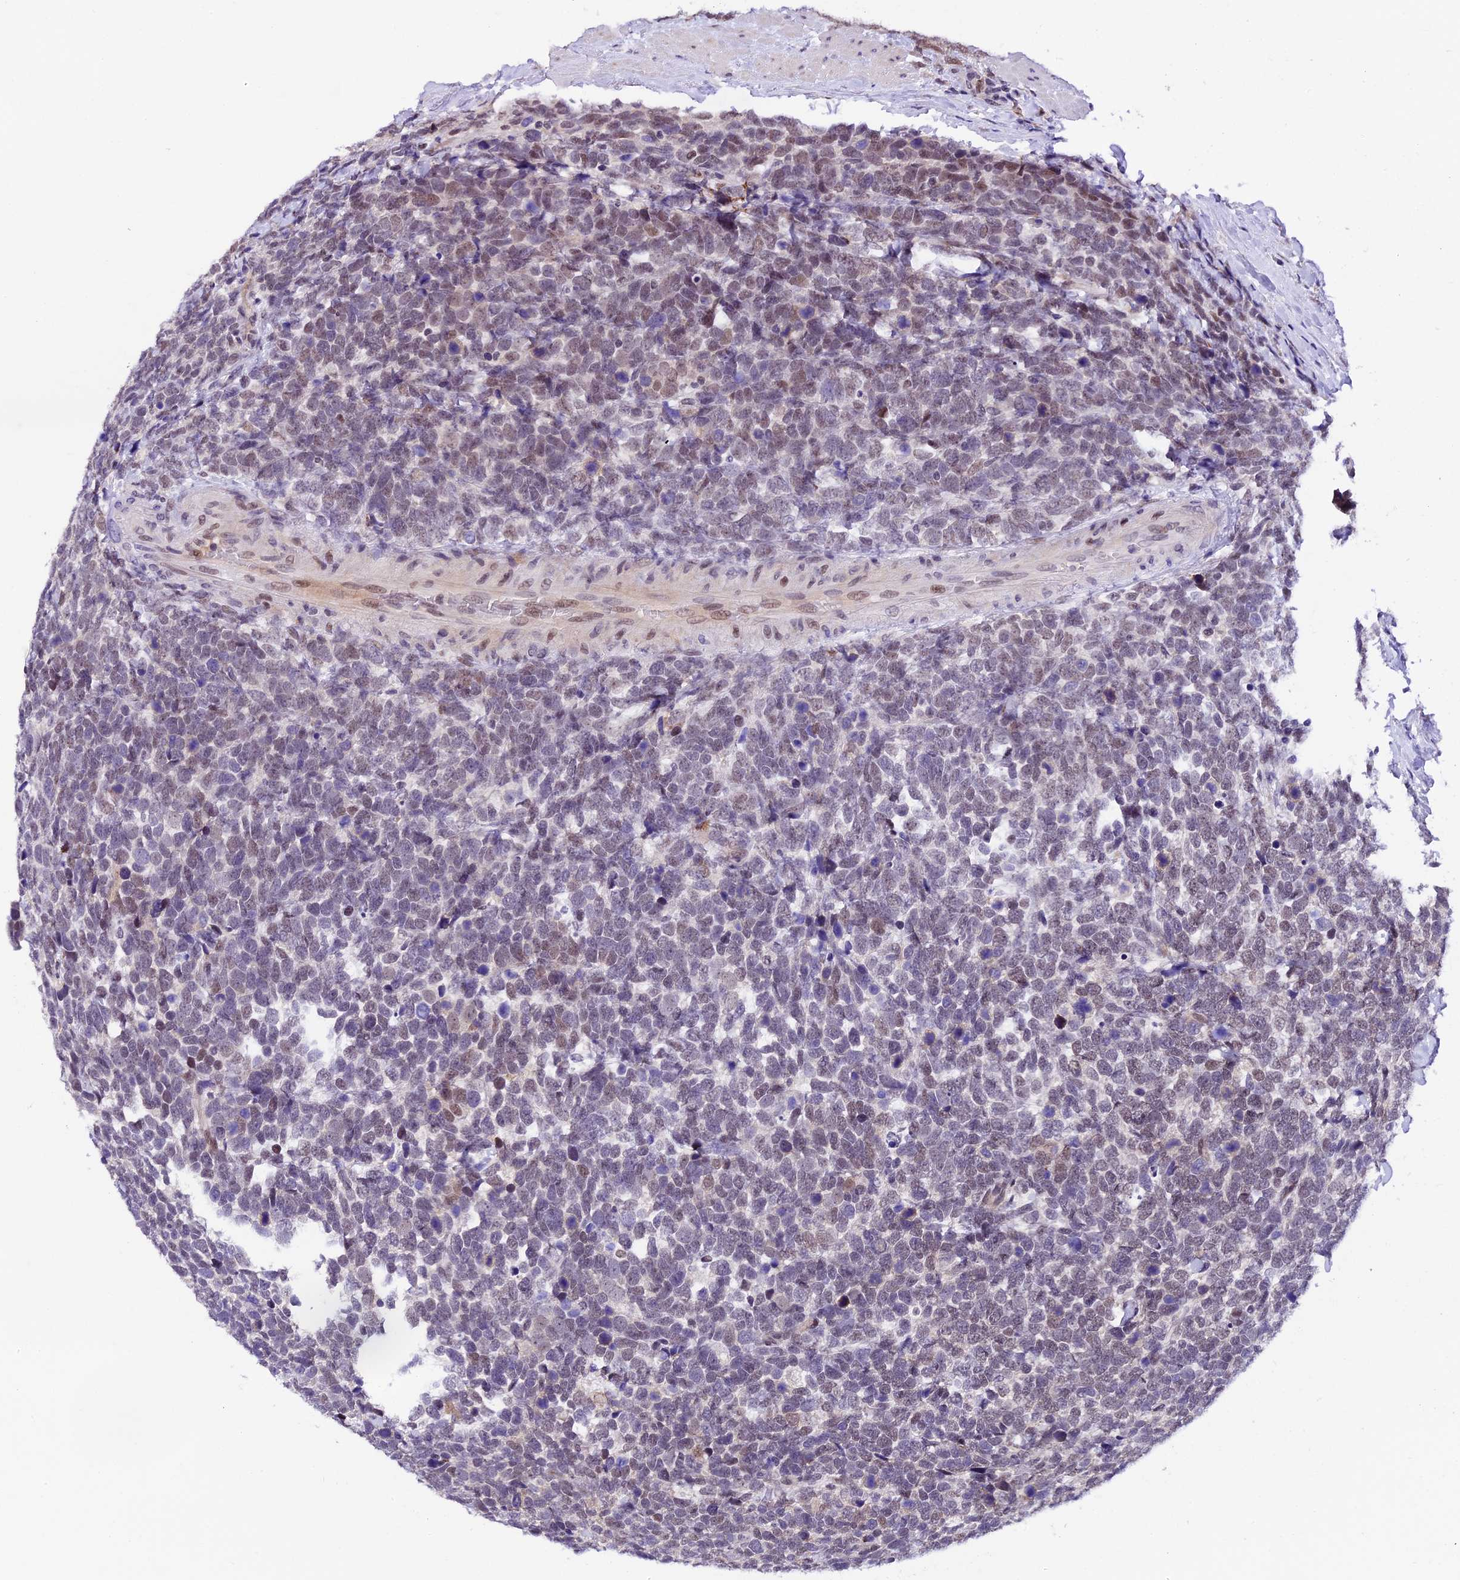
{"staining": {"intensity": "weak", "quantity": "<25%", "location": "nuclear"}, "tissue": "urothelial cancer", "cell_type": "Tumor cells", "image_type": "cancer", "snomed": [{"axis": "morphology", "description": "Urothelial carcinoma, High grade"}, {"axis": "topography", "description": "Urinary bladder"}], "caption": "Histopathology image shows no significant protein expression in tumor cells of high-grade urothelial carcinoma.", "gene": "FBXO45", "patient": {"sex": "female", "age": 82}}